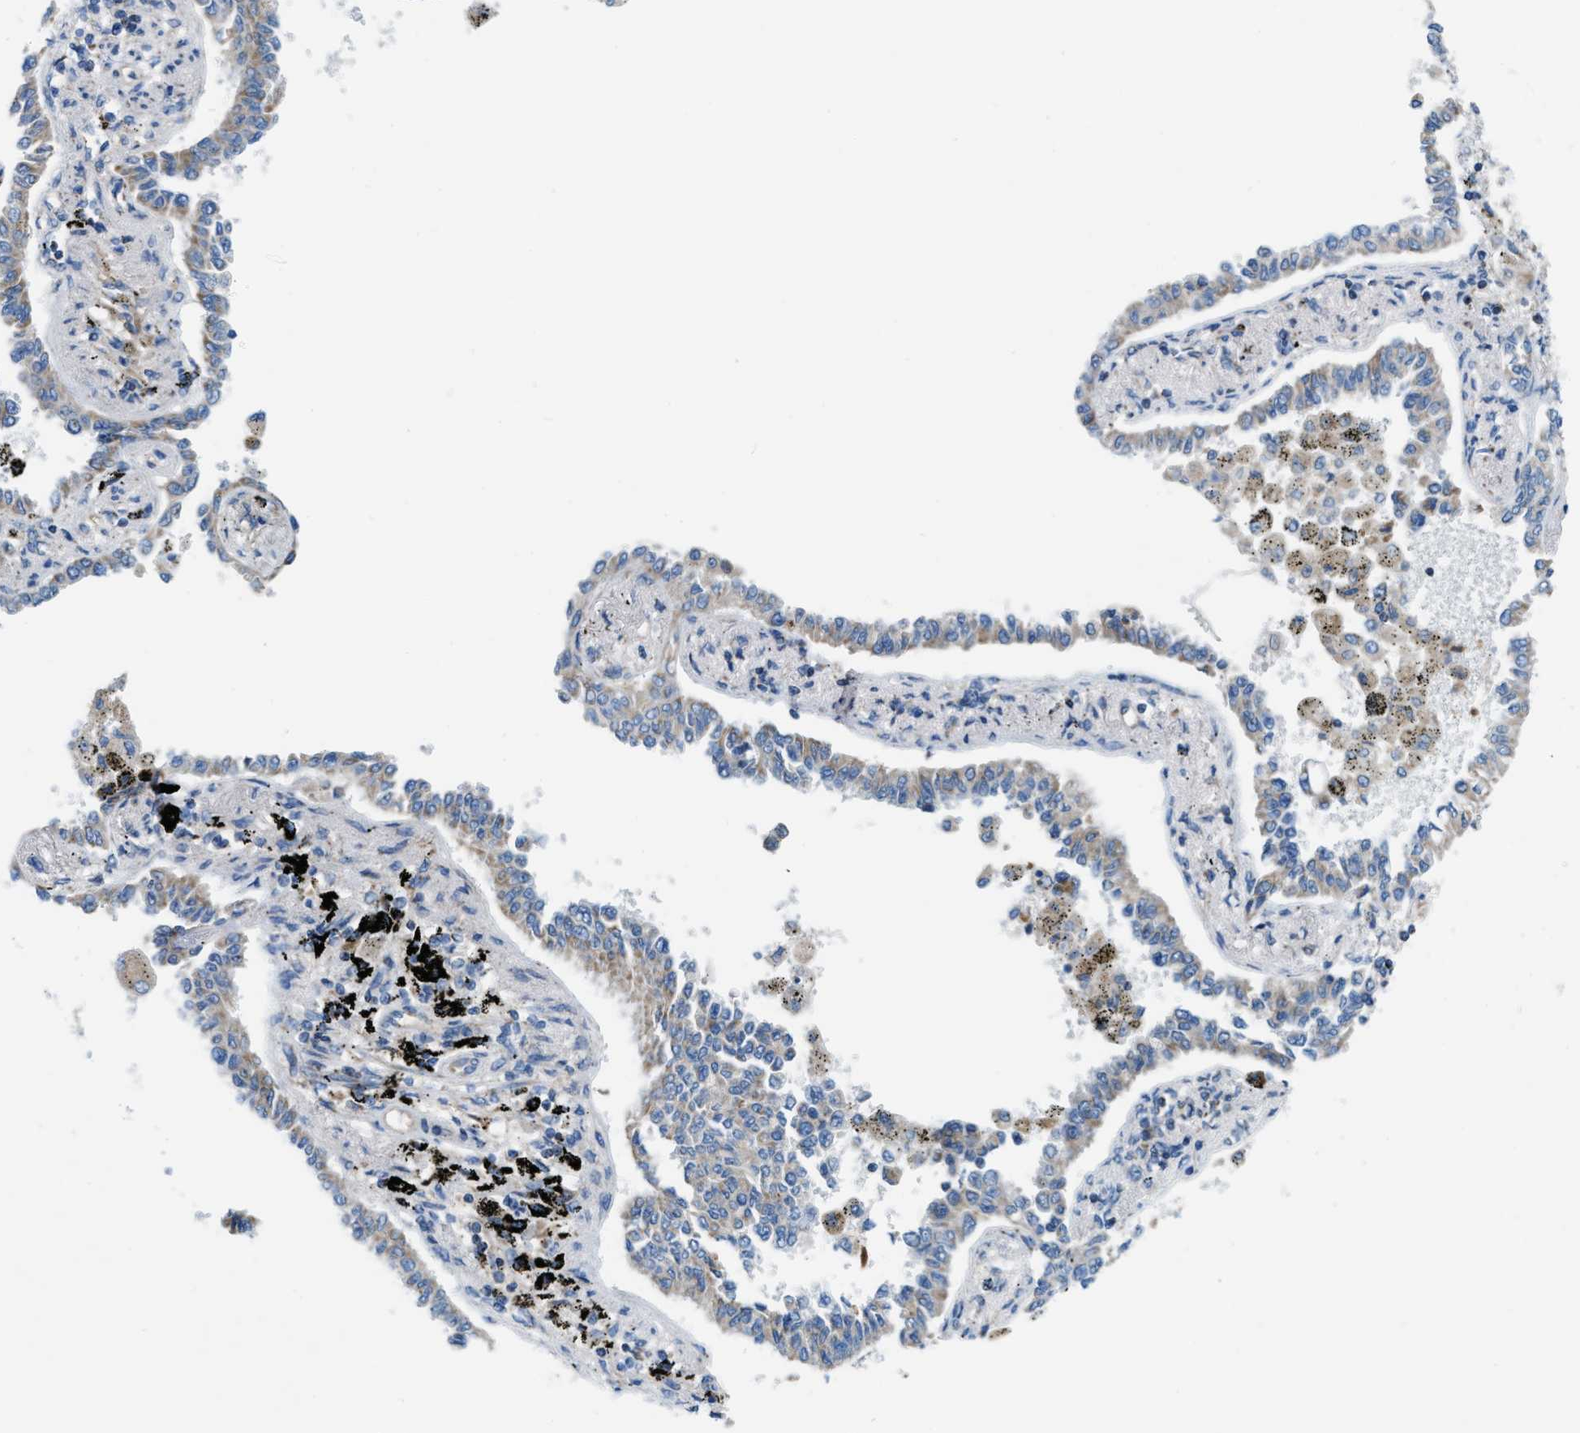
{"staining": {"intensity": "moderate", "quantity": "25%-75%", "location": "cytoplasmic/membranous"}, "tissue": "lung cancer", "cell_type": "Tumor cells", "image_type": "cancer", "snomed": [{"axis": "morphology", "description": "Normal tissue, NOS"}, {"axis": "morphology", "description": "Adenocarcinoma, NOS"}, {"axis": "topography", "description": "Lung"}], "caption": "Adenocarcinoma (lung) stained for a protein (brown) shows moderate cytoplasmic/membranous positive expression in about 25%-75% of tumor cells.", "gene": "JADE1", "patient": {"sex": "male", "age": 59}}